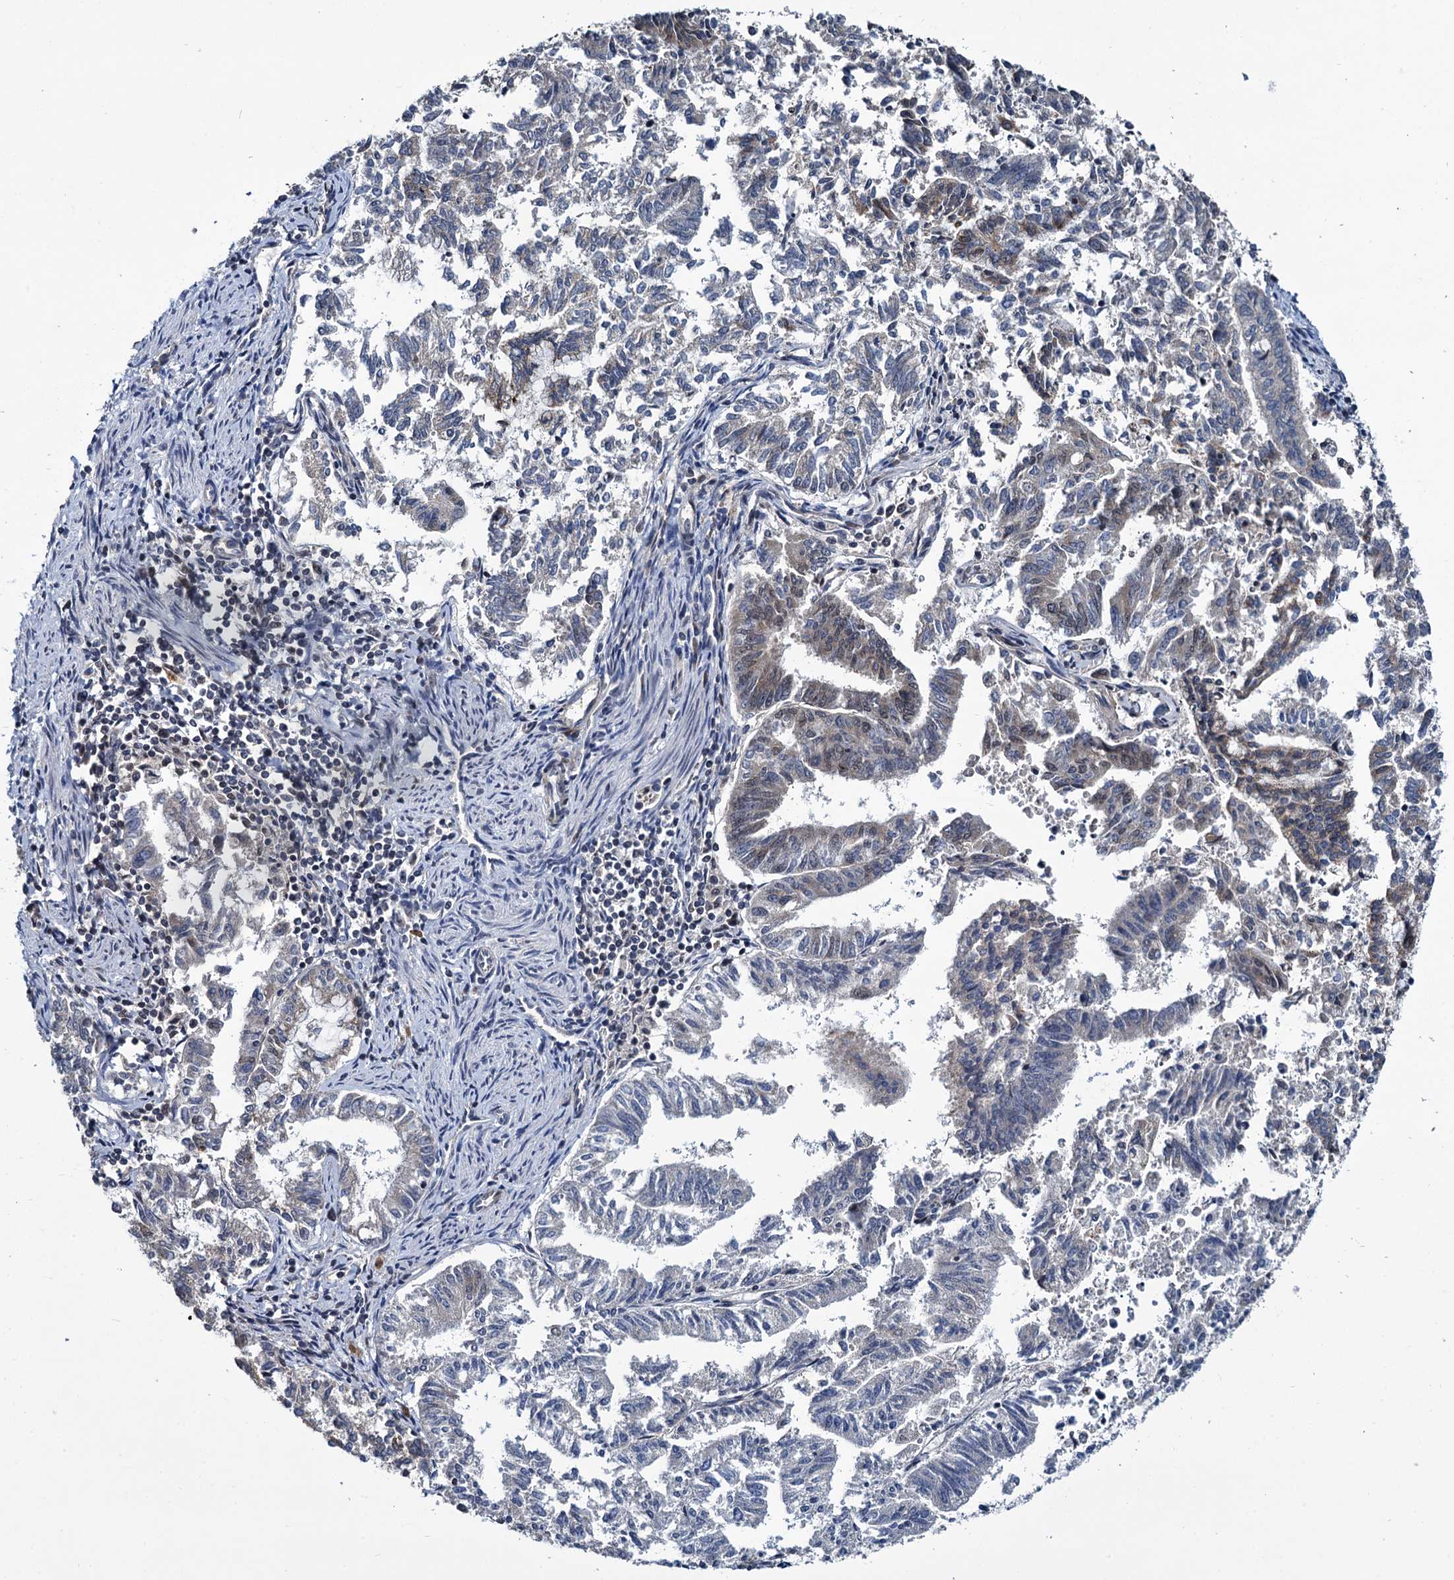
{"staining": {"intensity": "negative", "quantity": "none", "location": "none"}, "tissue": "endometrial cancer", "cell_type": "Tumor cells", "image_type": "cancer", "snomed": [{"axis": "morphology", "description": "Adenocarcinoma, NOS"}, {"axis": "topography", "description": "Endometrium"}], "caption": "This is an IHC histopathology image of endometrial cancer (adenocarcinoma). There is no staining in tumor cells.", "gene": "ARHGAP42", "patient": {"sex": "female", "age": 79}}